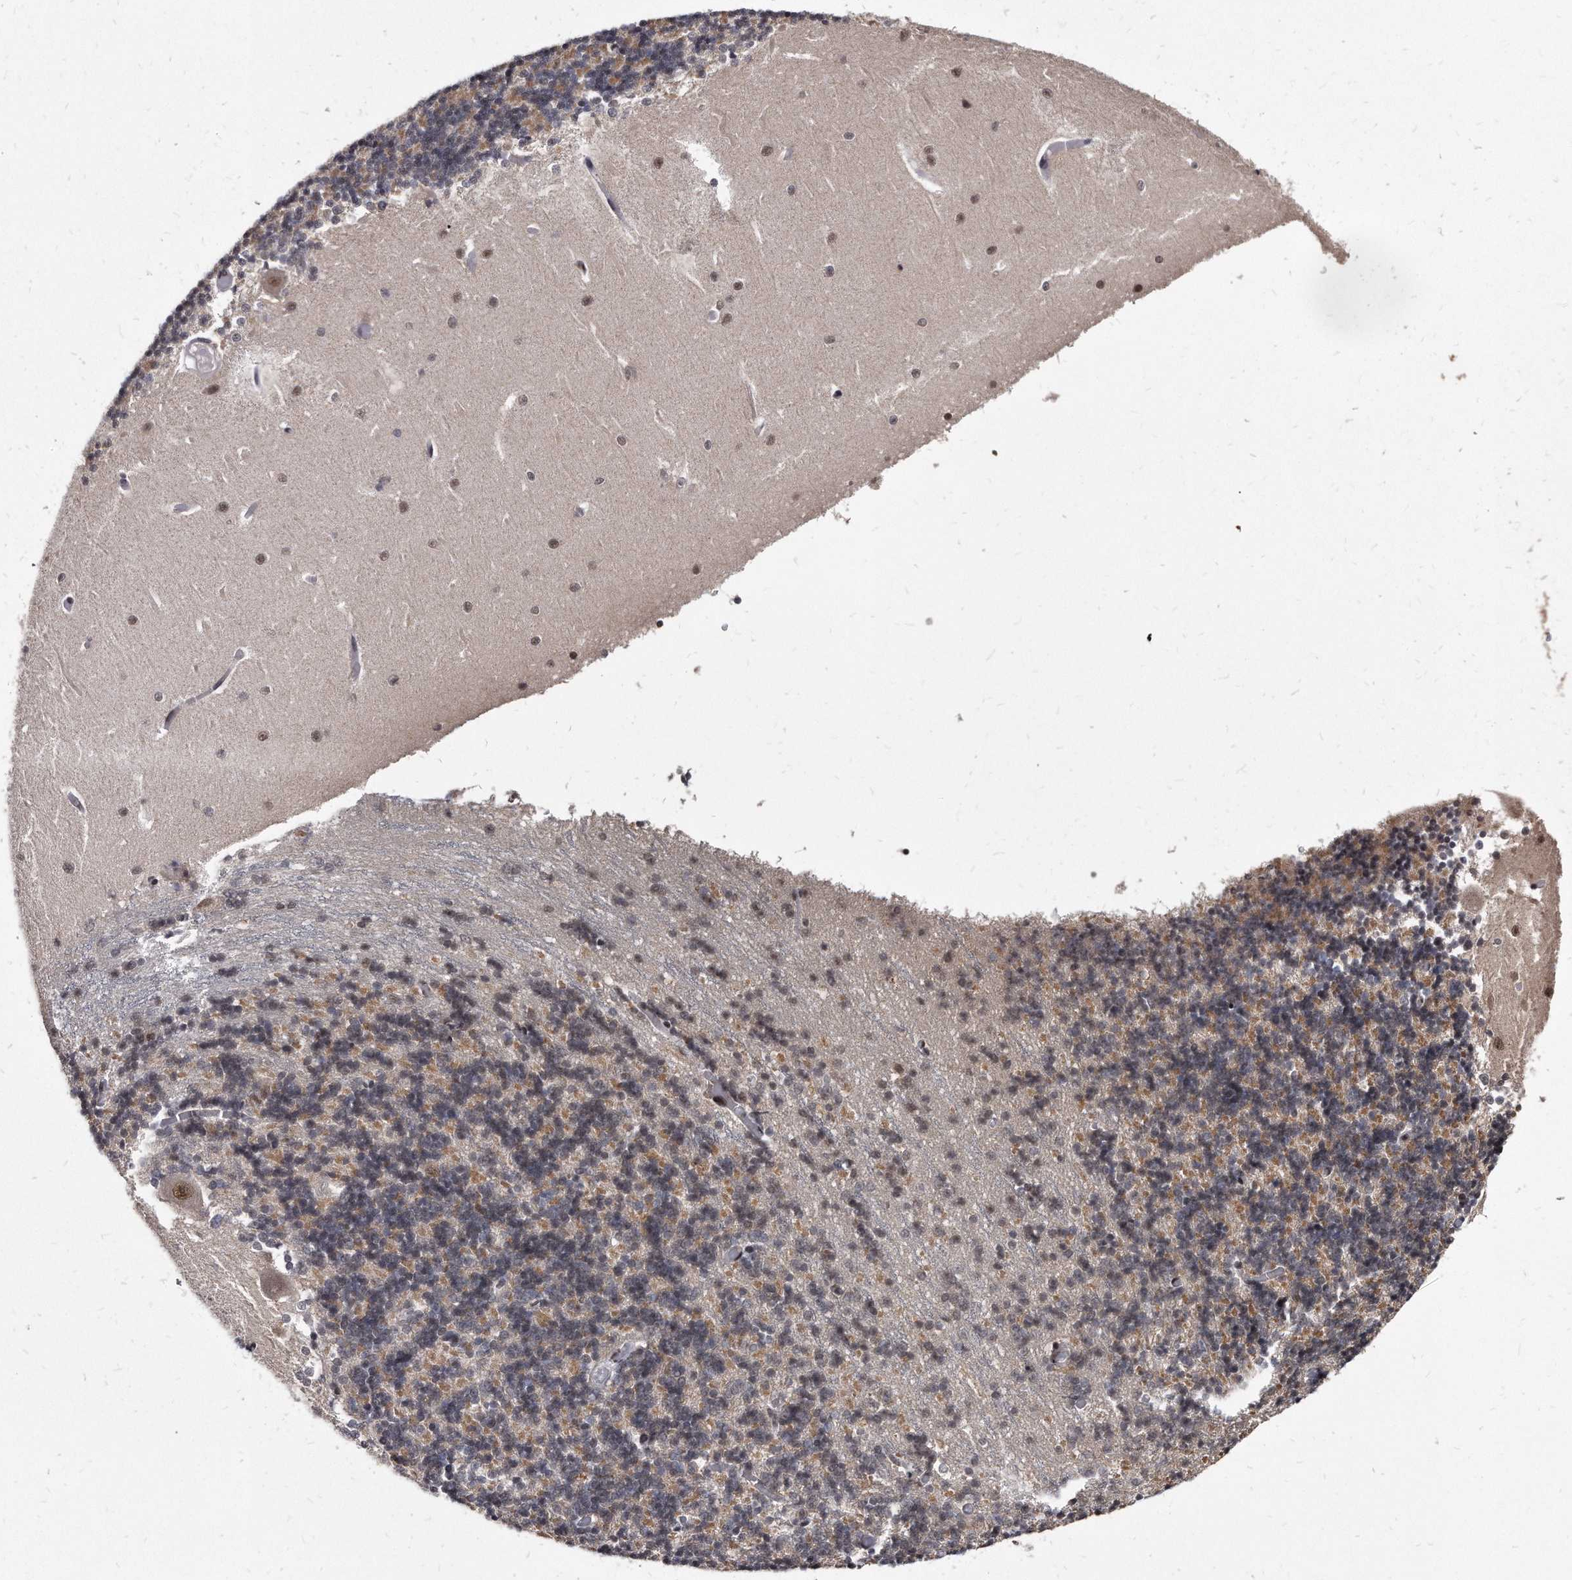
{"staining": {"intensity": "negative", "quantity": "none", "location": "none"}, "tissue": "cerebellum", "cell_type": "Cells in granular layer", "image_type": "normal", "snomed": [{"axis": "morphology", "description": "Normal tissue, NOS"}, {"axis": "topography", "description": "Cerebellum"}], "caption": "The image reveals no significant staining in cells in granular layer of cerebellum.", "gene": "KLHDC3", "patient": {"sex": "male", "age": 37}}